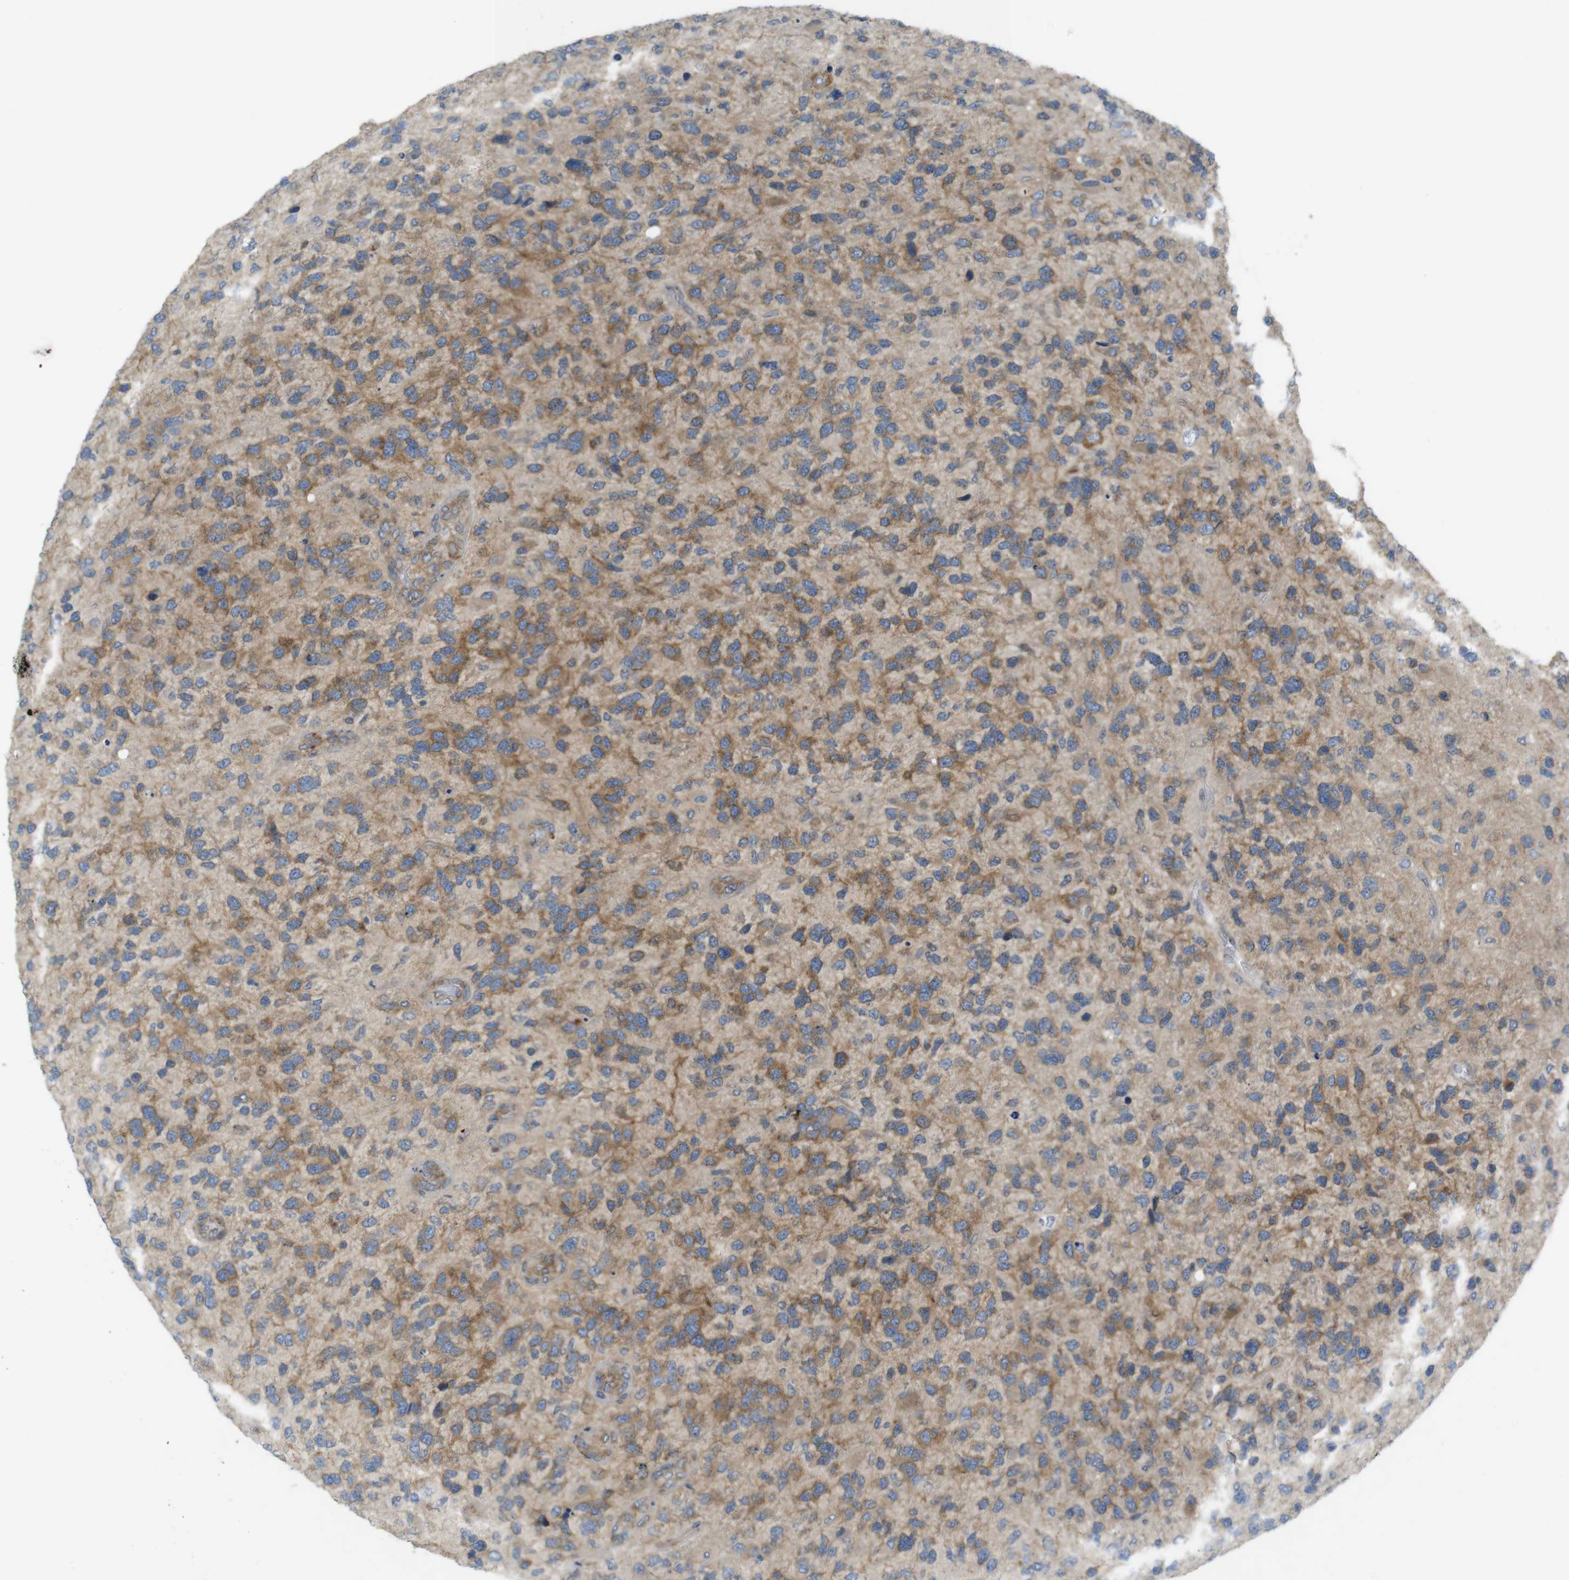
{"staining": {"intensity": "moderate", "quantity": ">75%", "location": "cytoplasmic/membranous"}, "tissue": "glioma", "cell_type": "Tumor cells", "image_type": "cancer", "snomed": [{"axis": "morphology", "description": "Glioma, malignant, High grade"}, {"axis": "topography", "description": "Brain"}], "caption": "Protein expression analysis of human glioma reveals moderate cytoplasmic/membranous expression in about >75% of tumor cells.", "gene": "GJC3", "patient": {"sex": "female", "age": 58}}